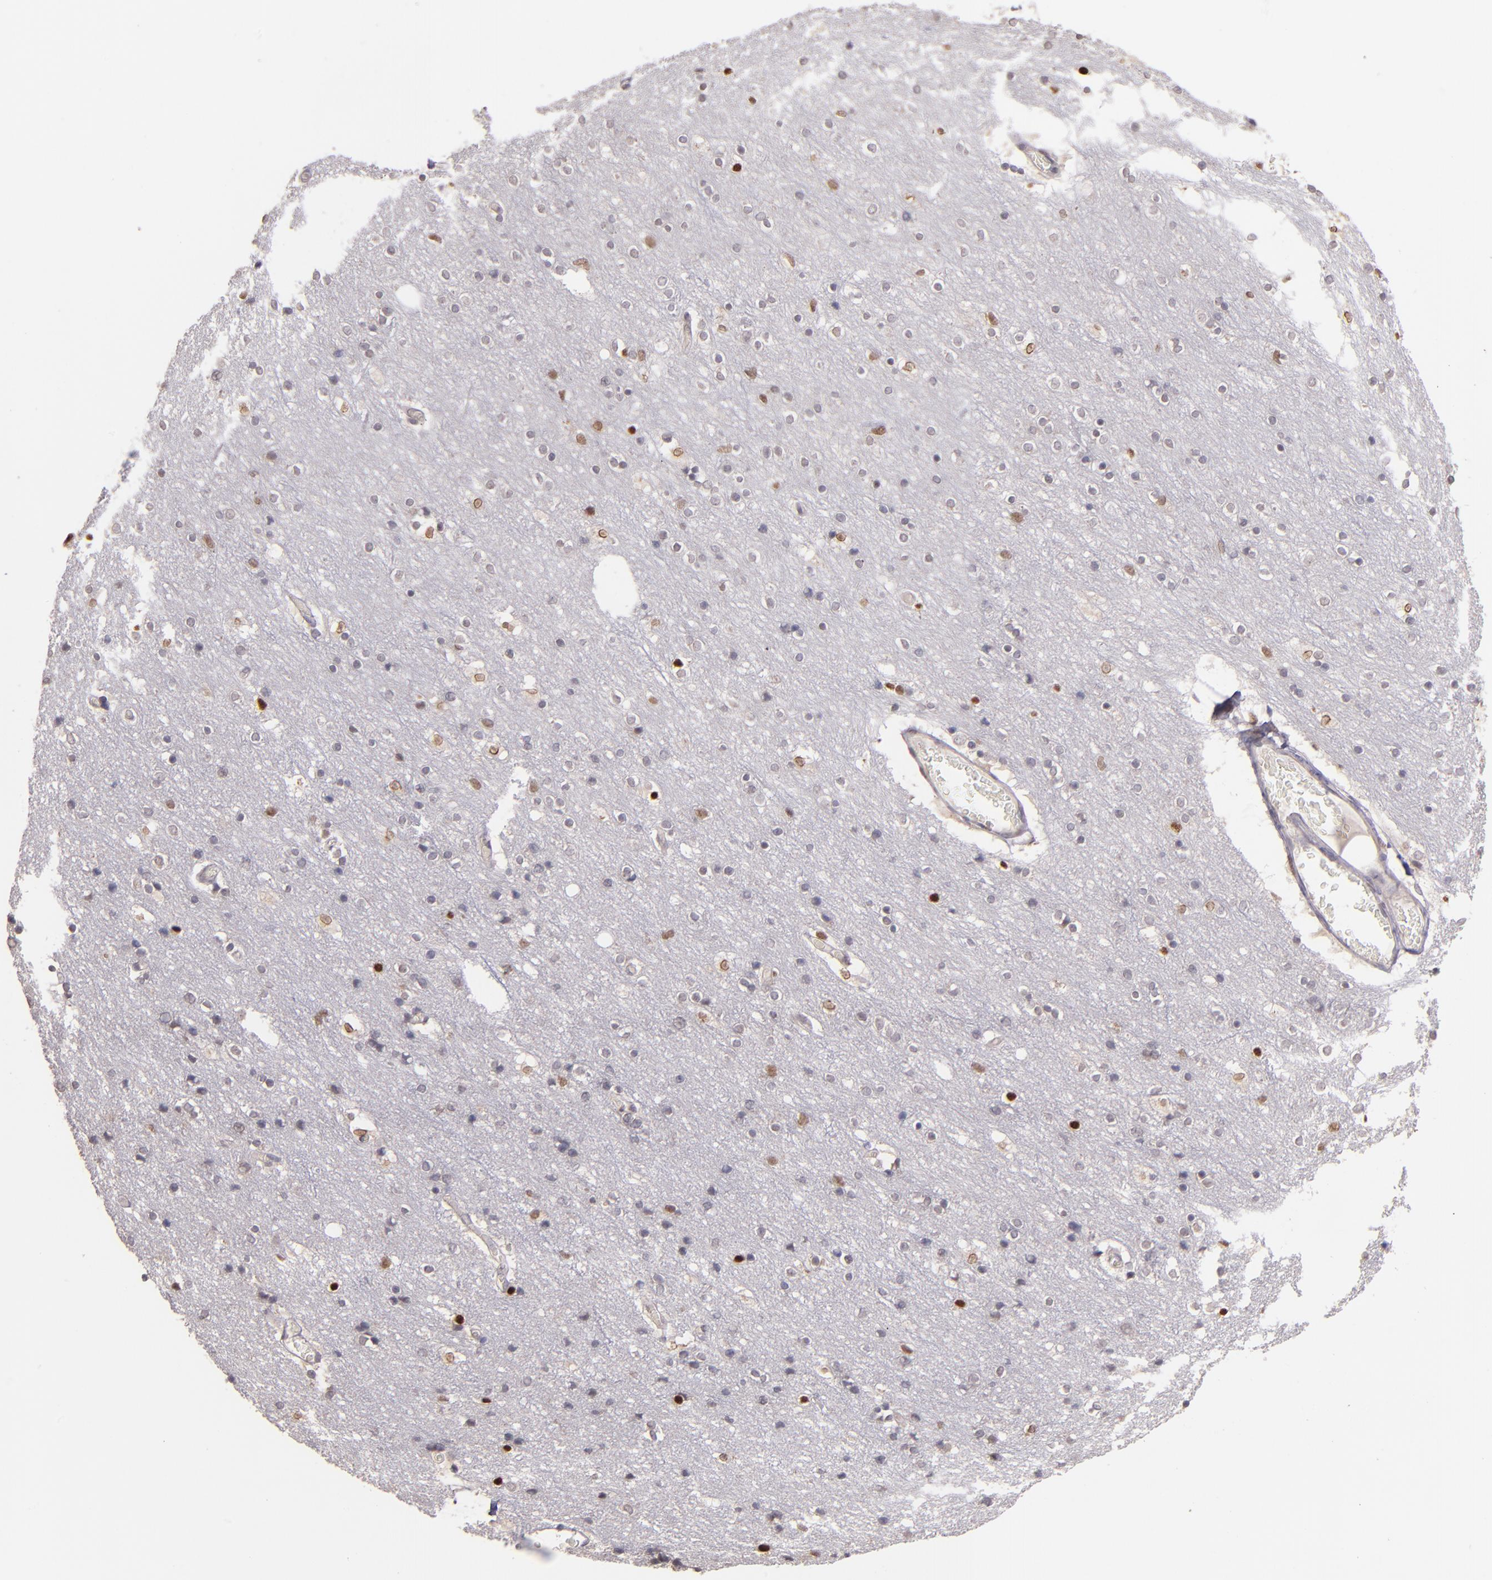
{"staining": {"intensity": "negative", "quantity": "none", "location": "none"}, "tissue": "cerebral cortex", "cell_type": "Endothelial cells", "image_type": "normal", "snomed": [{"axis": "morphology", "description": "Normal tissue, NOS"}, {"axis": "topography", "description": "Cerebral cortex"}], "caption": "Benign cerebral cortex was stained to show a protein in brown. There is no significant positivity in endothelial cells. Nuclei are stained in blue.", "gene": "NUP62CL", "patient": {"sex": "female", "age": 54}}